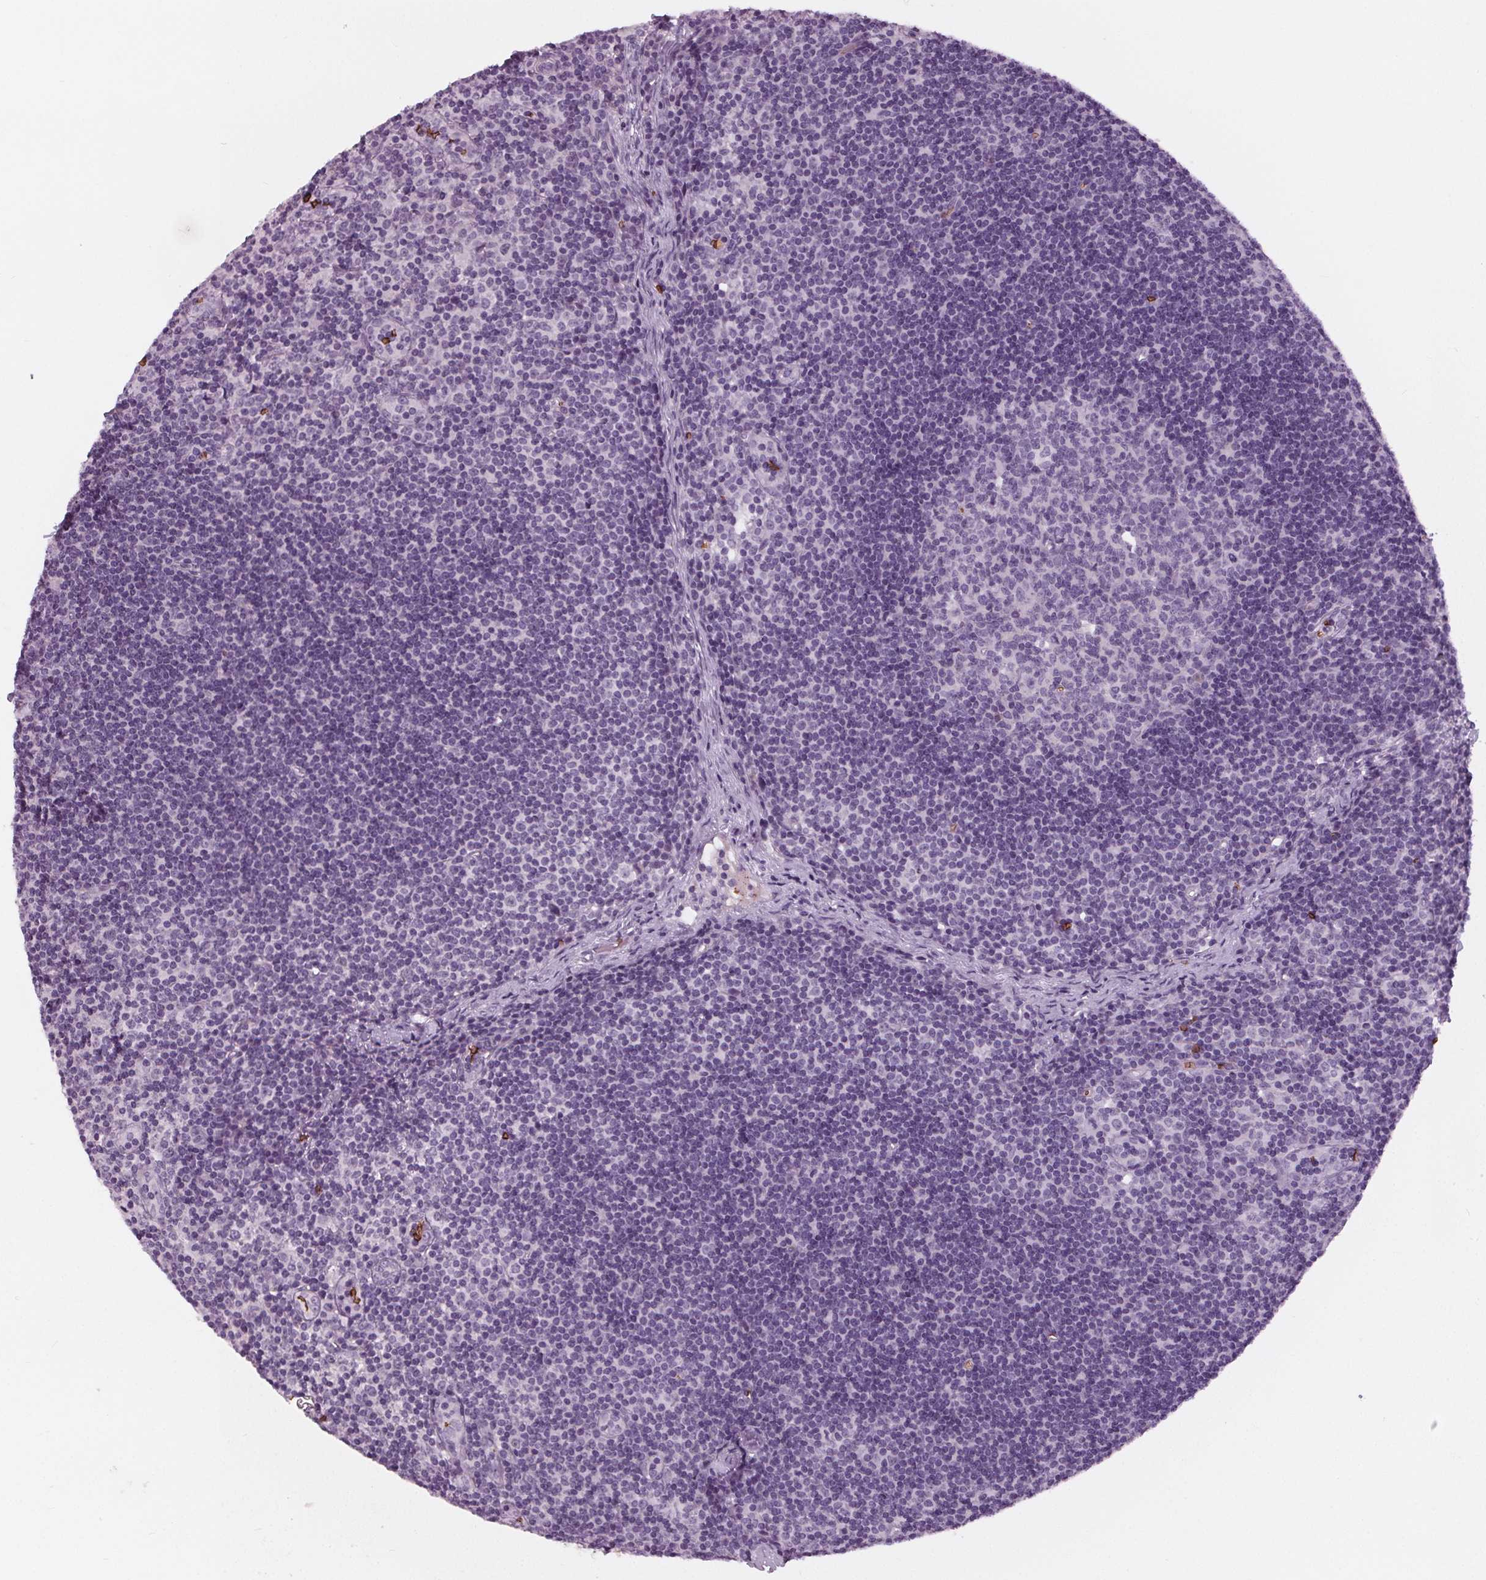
{"staining": {"intensity": "negative", "quantity": "none", "location": "none"}, "tissue": "lymph node", "cell_type": "Germinal center cells", "image_type": "normal", "snomed": [{"axis": "morphology", "description": "Normal tissue, NOS"}, {"axis": "topography", "description": "Lymph node"}], "caption": "There is no significant expression in germinal center cells of lymph node. Brightfield microscopy of immunohistochemistry (IHC) stained with DAB (brown) and hematoxylin (blue), captured at high magnification.", "gene": "SLC4A1", "patient": {"sex": "female", "age": 41}}